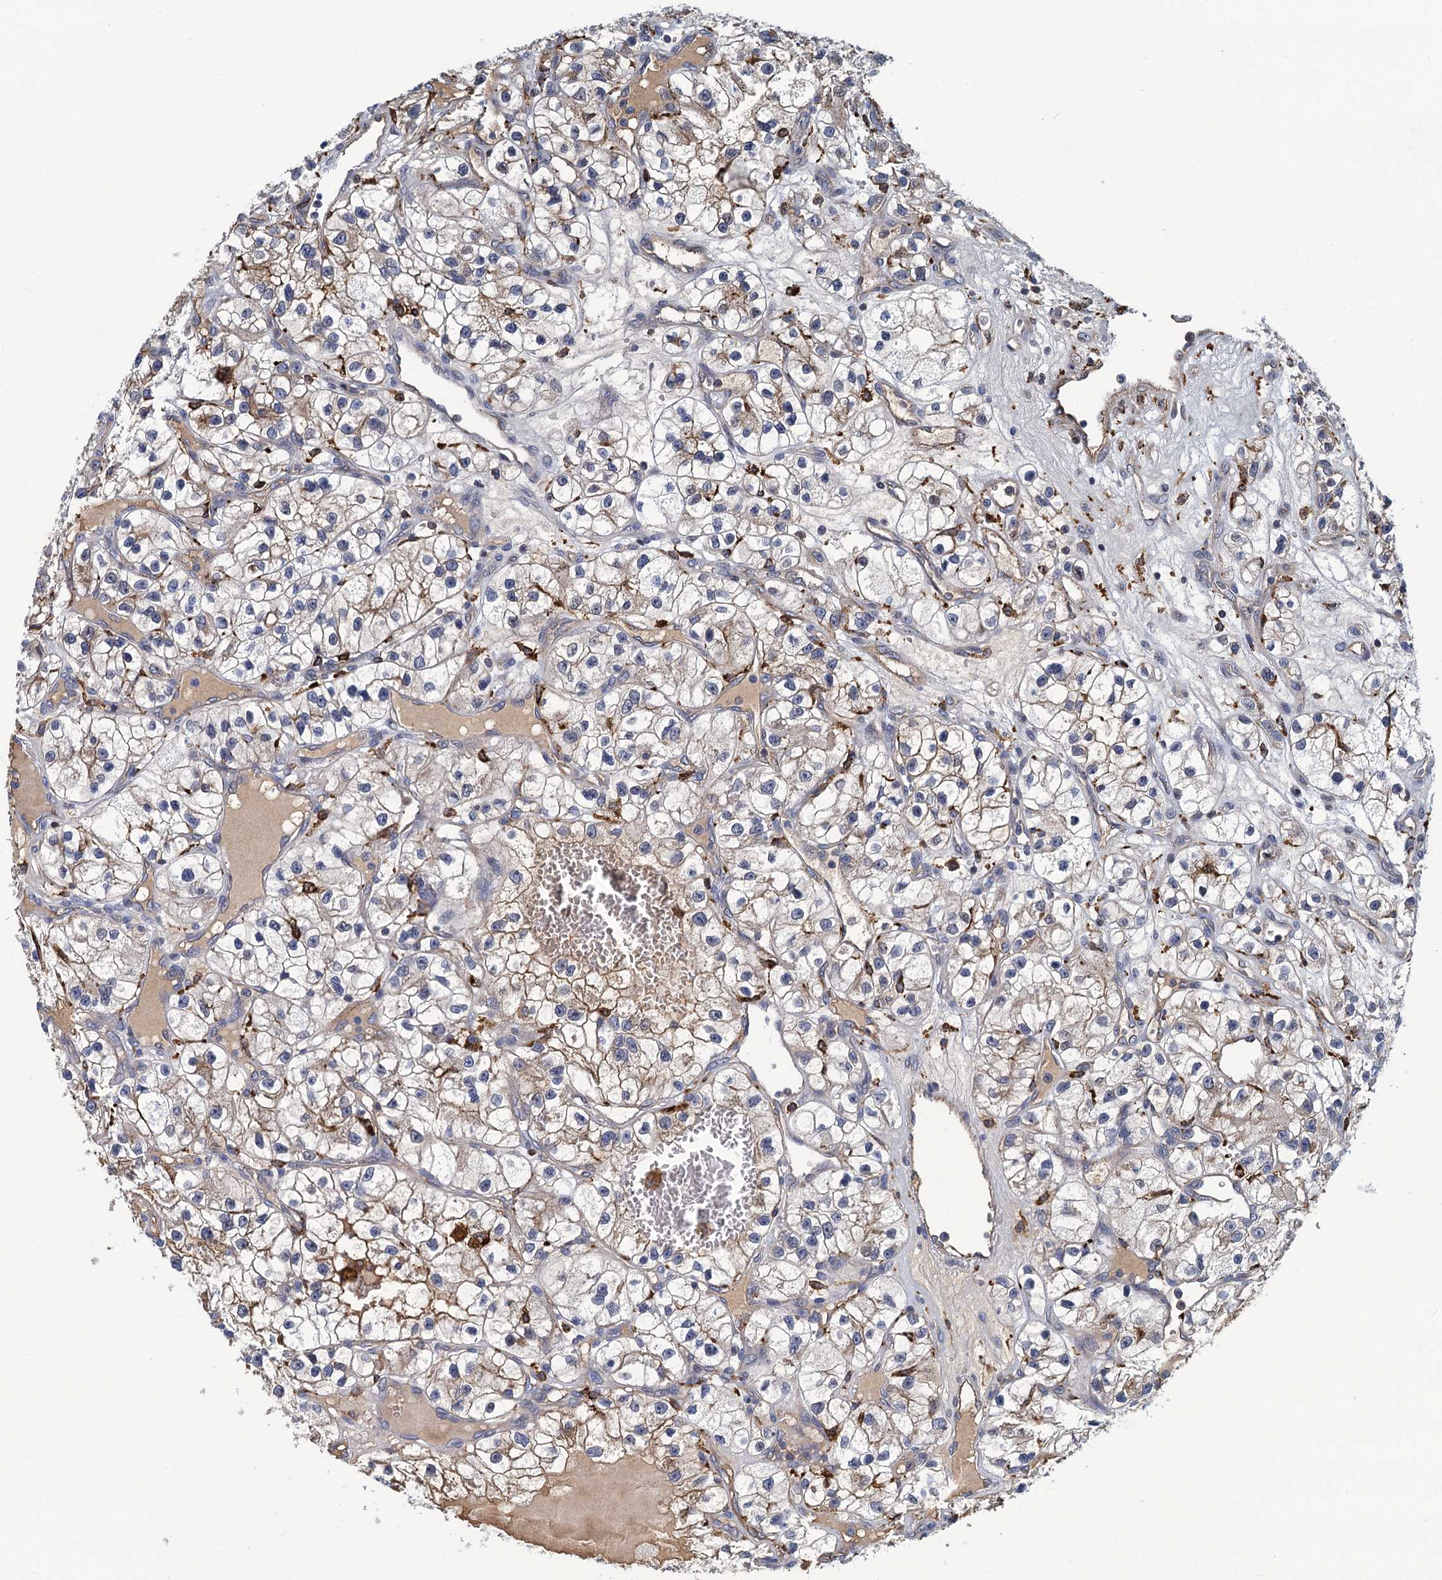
{"staining": {"intensity": "weak", "quantity": ">75%", "location": "cytoplasmic/membranous"}, "tissue": "renal cancer", "cell_type": "Tumor cells", "image_type": "cancer", "snomed": [{"axis": "morphology", "description": "Adenocarcinoma, NOS"}, {"axis": "topography", "description": "Kidney"}], "caption": "DAB (3,3'-diaminobenzidine) immunohistochemical staining of renal cancer shows weak cytoplasmic/membranous protein expression in about >75% of tumor cells.", "gene": "DNHD1", "patient": {"sex": "female", "age": 57}}